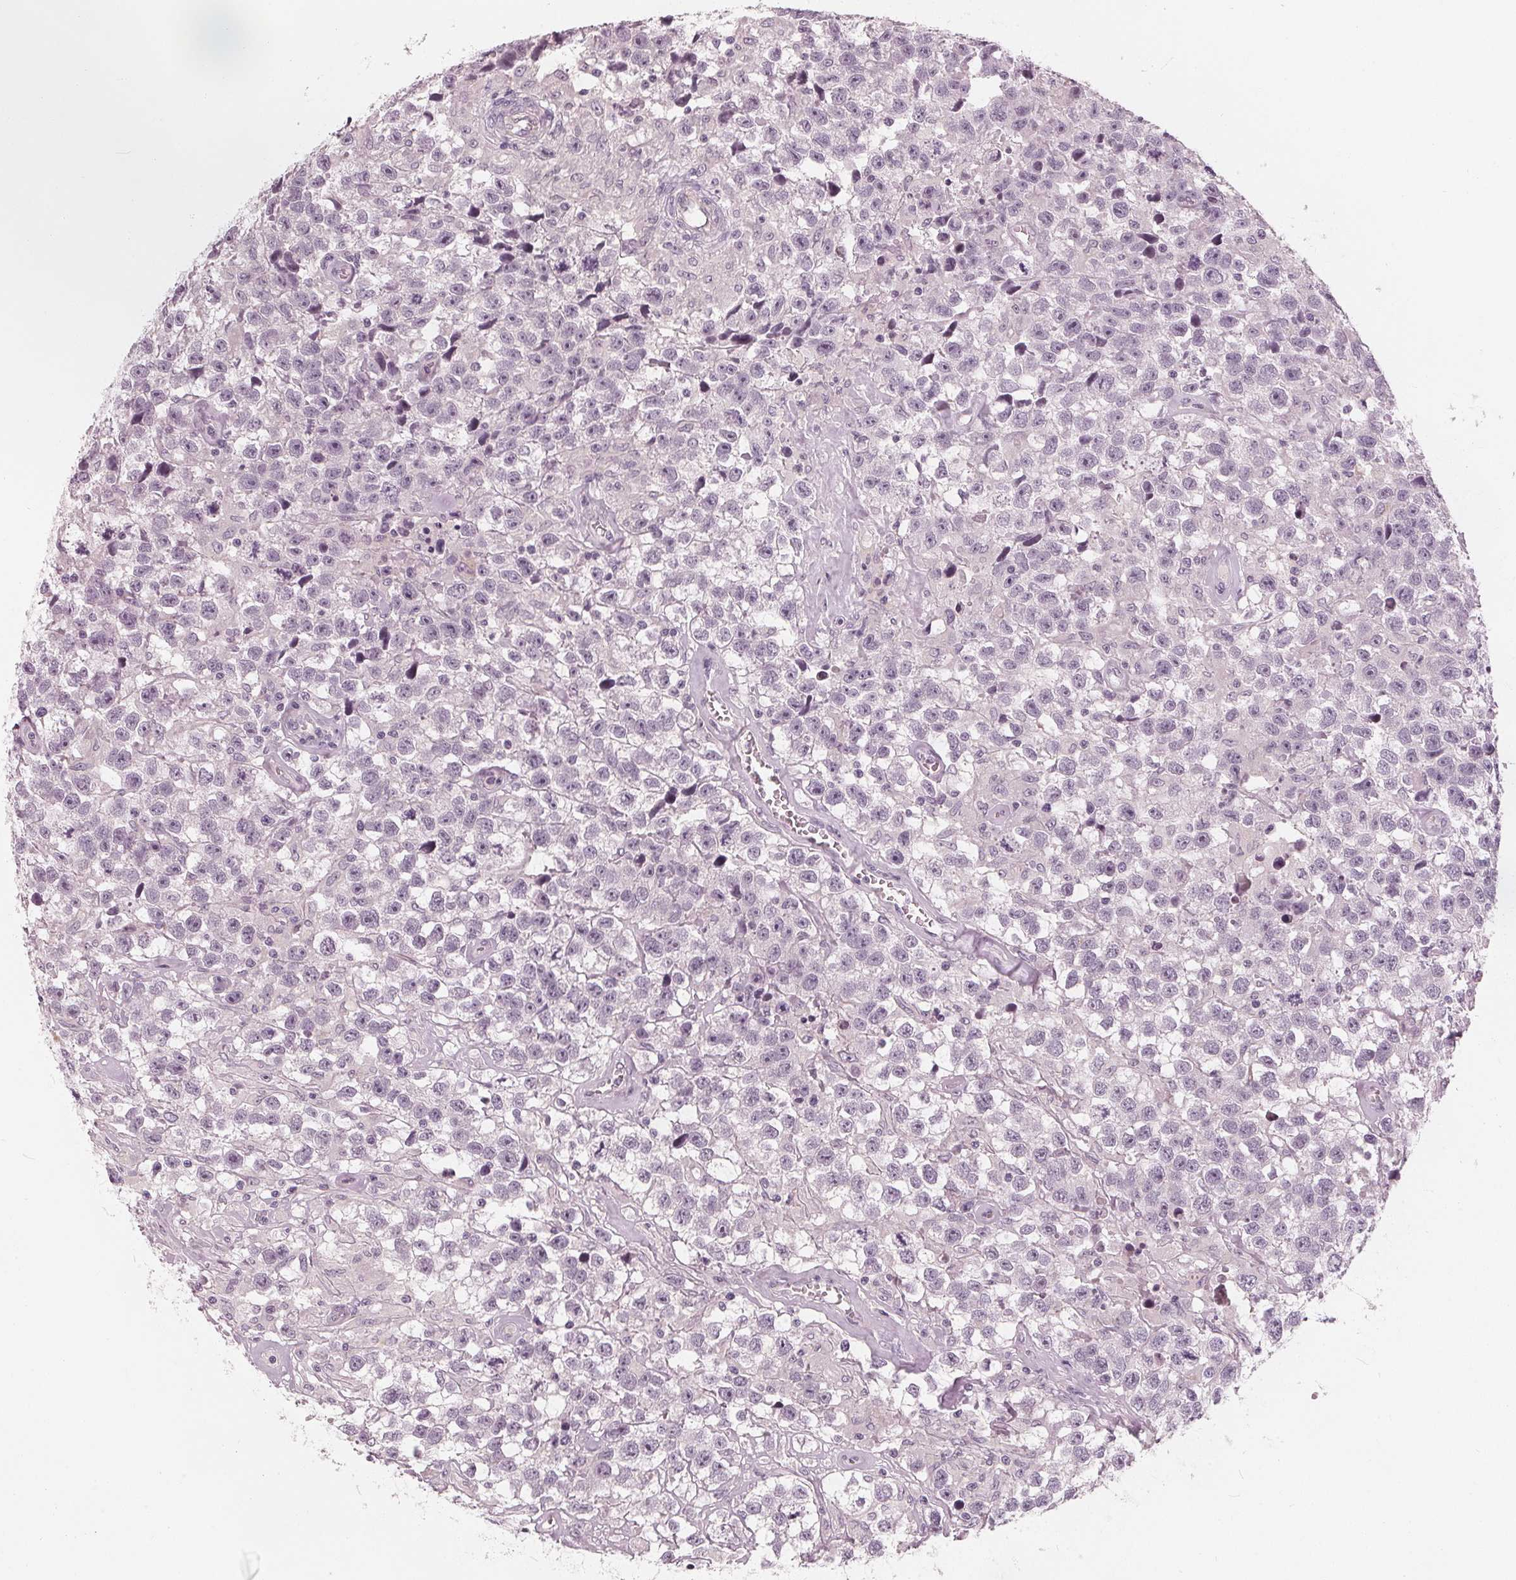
{"staining": {"intensity": "negative", "quantity": "none", "location": "none"}, "tissue": "testis cancer", "cell_type": "Tumor cells", "image_type": "cancer", "snomed": [{"axis": "morphology", "description": "Seminoma, NOS"}, {"axis": "topography", "description": "Testis"}], "caption": "Photomicrograph shows no protein expression in tumor cells of testis cancer (seminoma) tissue.", "gene": "SAT2", "patient": {"sex": "male", "age": 43}}